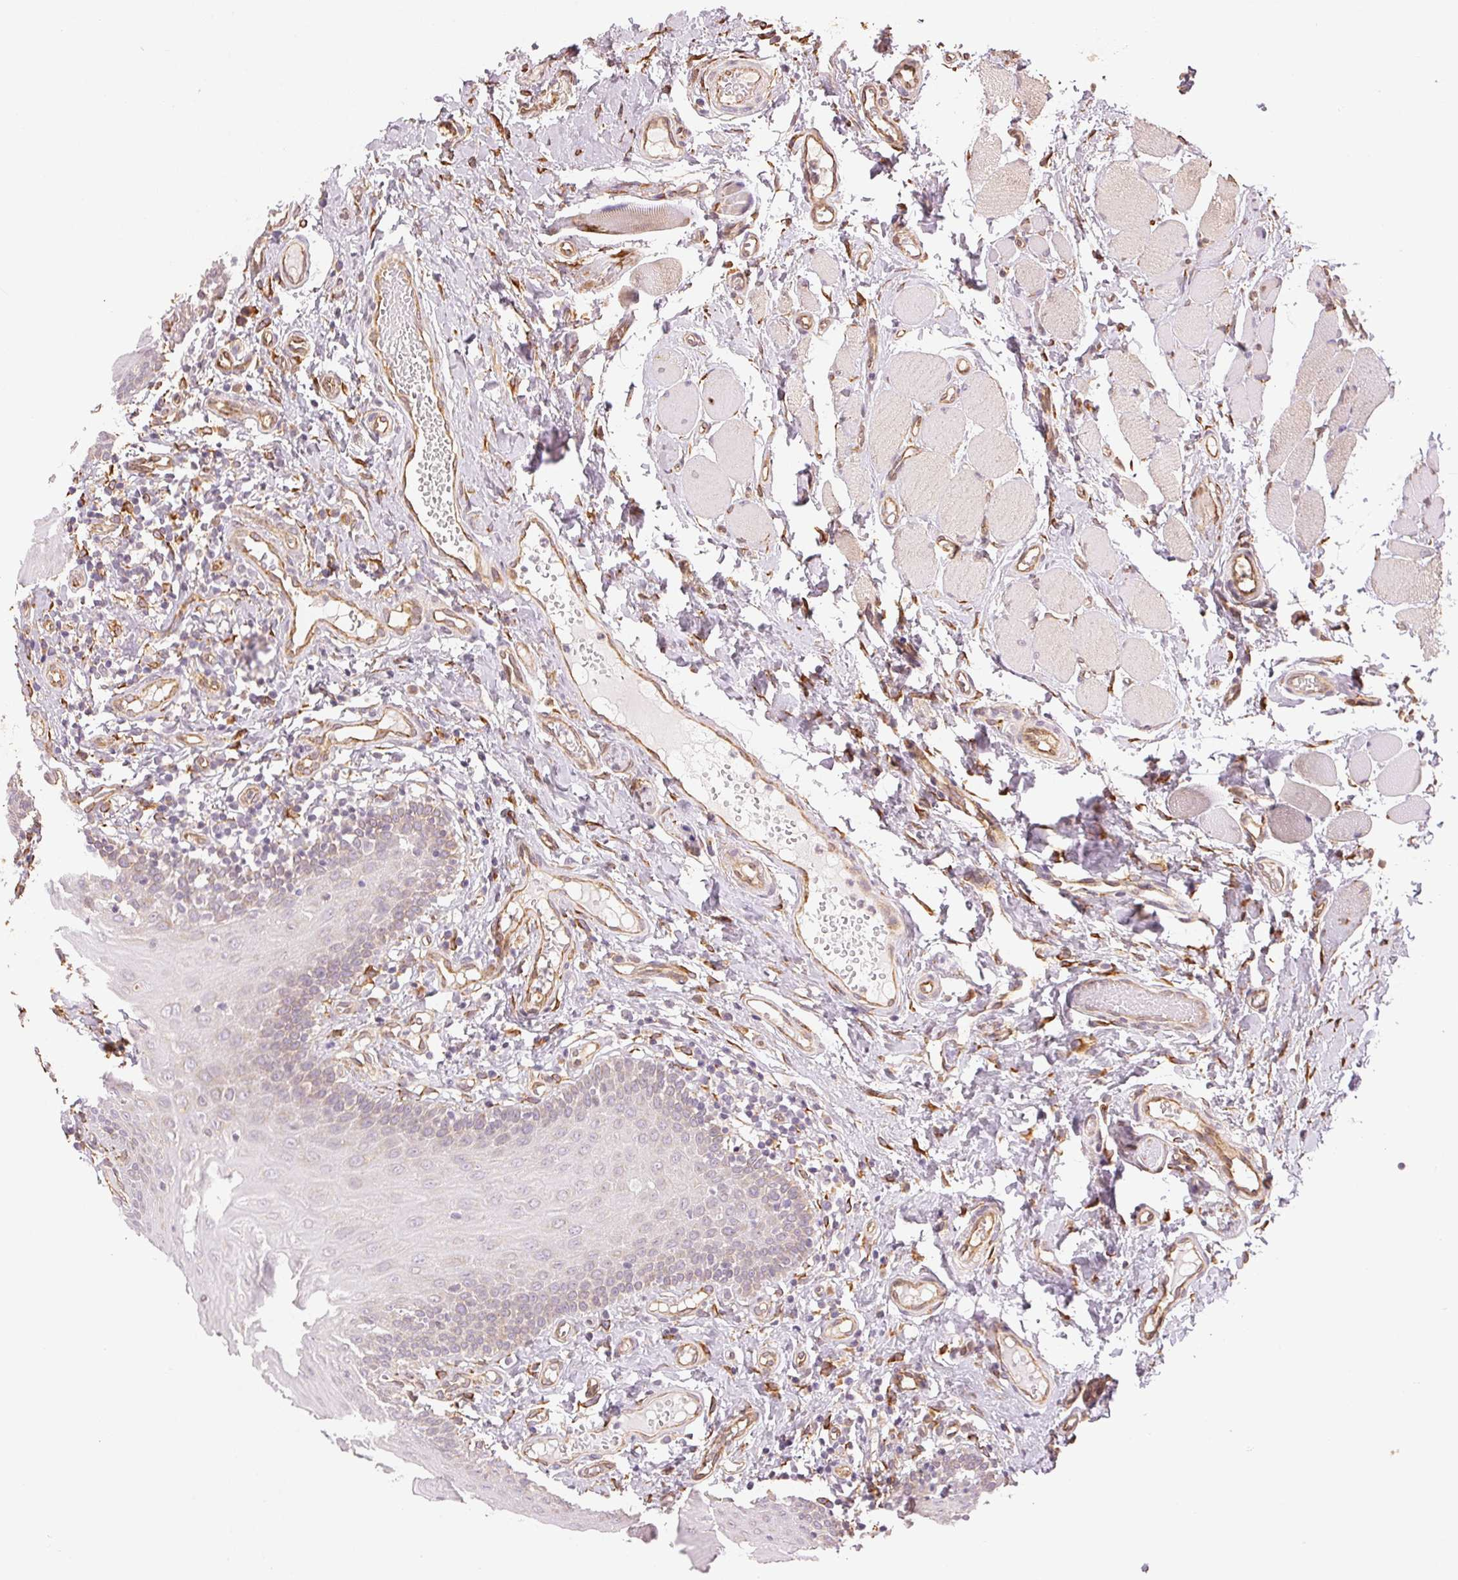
{"staining": {"intensity": "weak", "quantity": "<25%", "location": "cytoplasmic/membranous"}, "tissue": "oral mucosa", "cell_type": "Squamous epithelial cells", "image_type": "normal", "snomed": [{"axis": "morphology", "description": "Normal tissue, NOS"}, {"axis": "topography", "description": "Oral tissue"}, {"axis": "topography", "description": "Tounge, NOS"}], "caption": "A high-resolution micrograph shows IHC staining of unremarkable oral mucosa, which shows no significant staining in squamous epithelial cells. Nuclei are stained in blue.", "gene": "RCN3", "patient": {"sex": "female", "age": 58}}